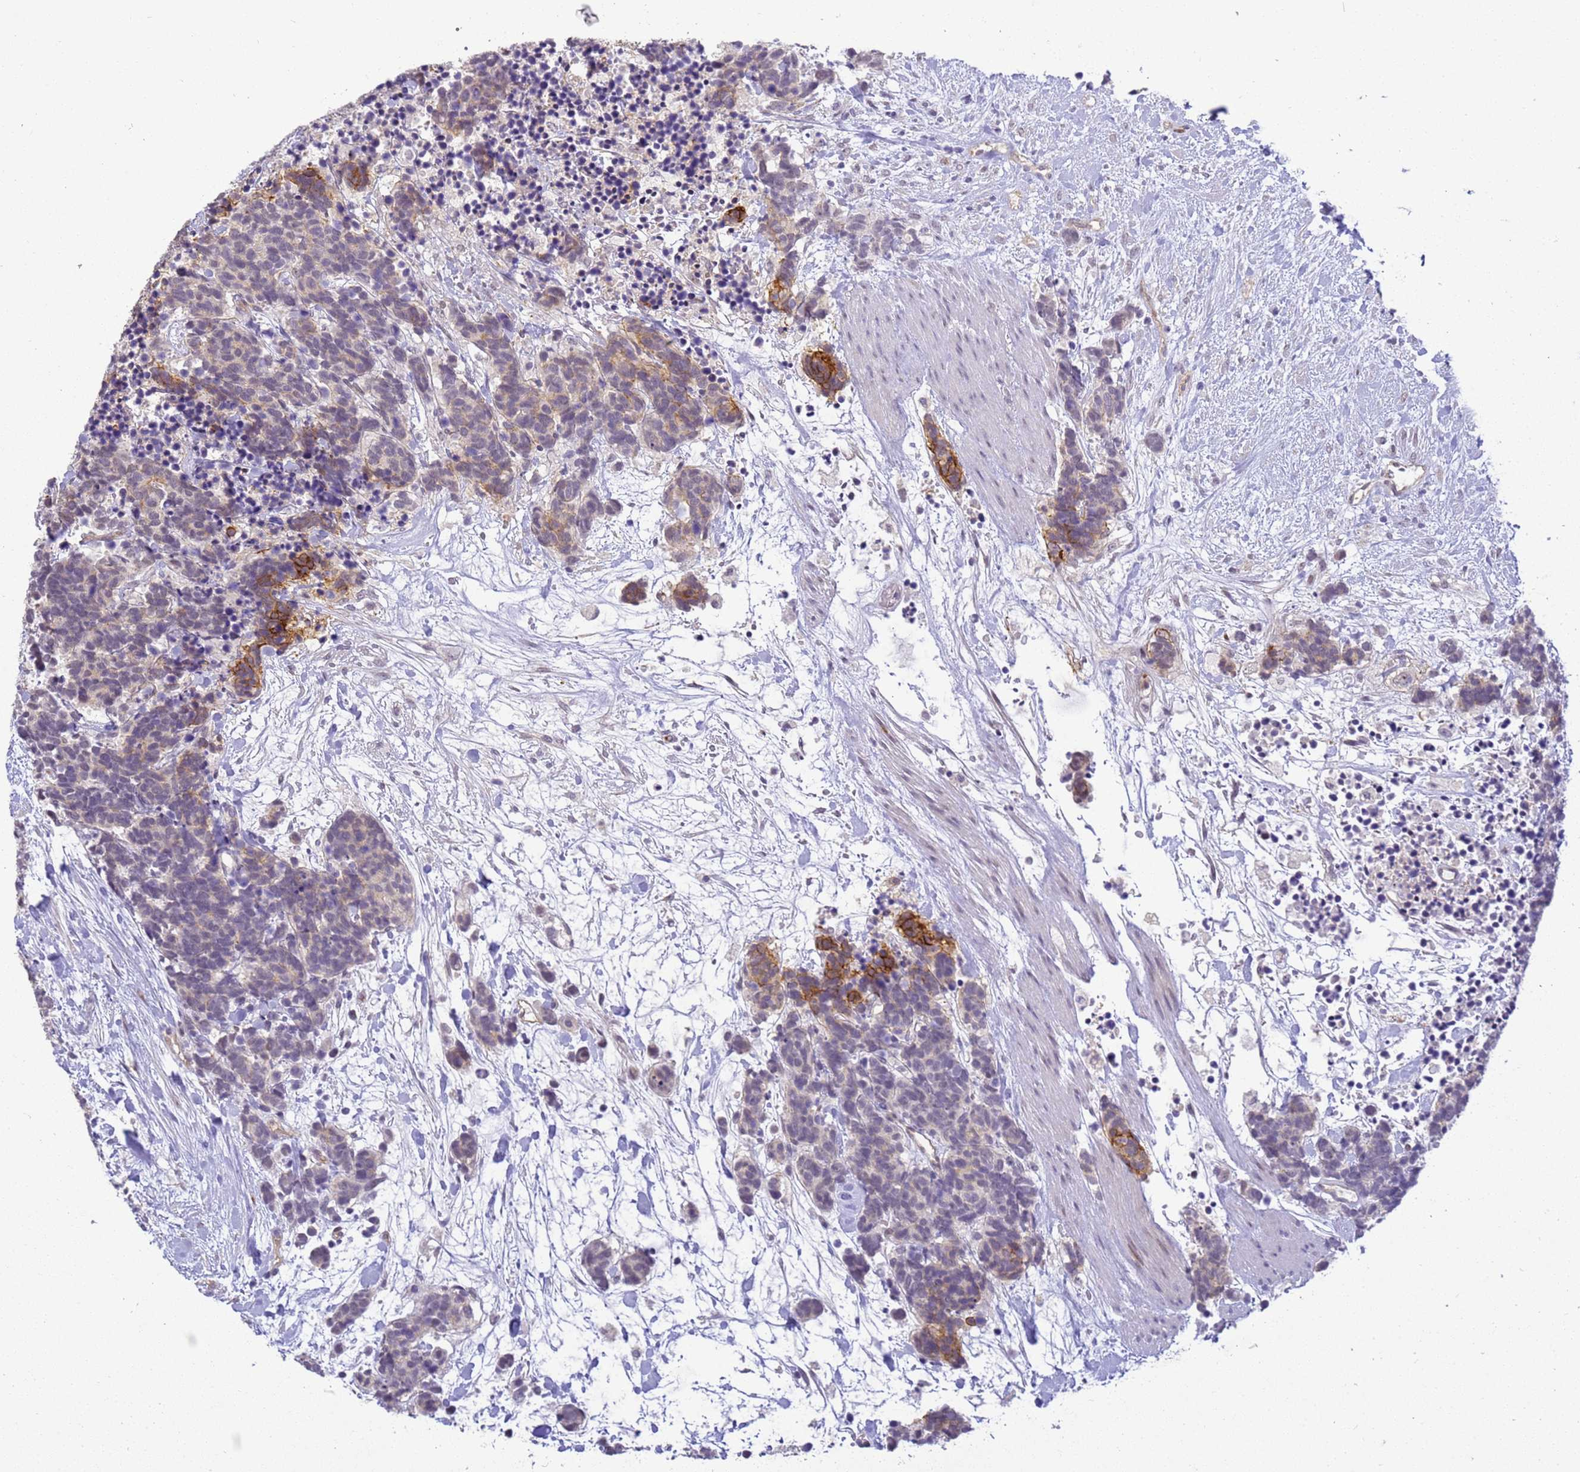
{"staining": {"intensity": "moderate", "quantity": "<25%", "location": "cytoplasmic/membranous"}, "tissue": "carcinoid", "cell_type": "Tumor cells", "image_type": "cancer", "snomed": [{"axis": "morphology", "description": "Carcinoma, NOS"}, {"axis": "morphology", "description": "Carcinoid, malignant, NOS"}, {"axis": "topography", "description": "Prostate"}], "caption": "Tumor cells display moderate cytoplasmic/membranous positivity in approximately <25% of cells in carcinoma.", "gene": "GON4L", "patient": {"sex": "male", "age": 57}}